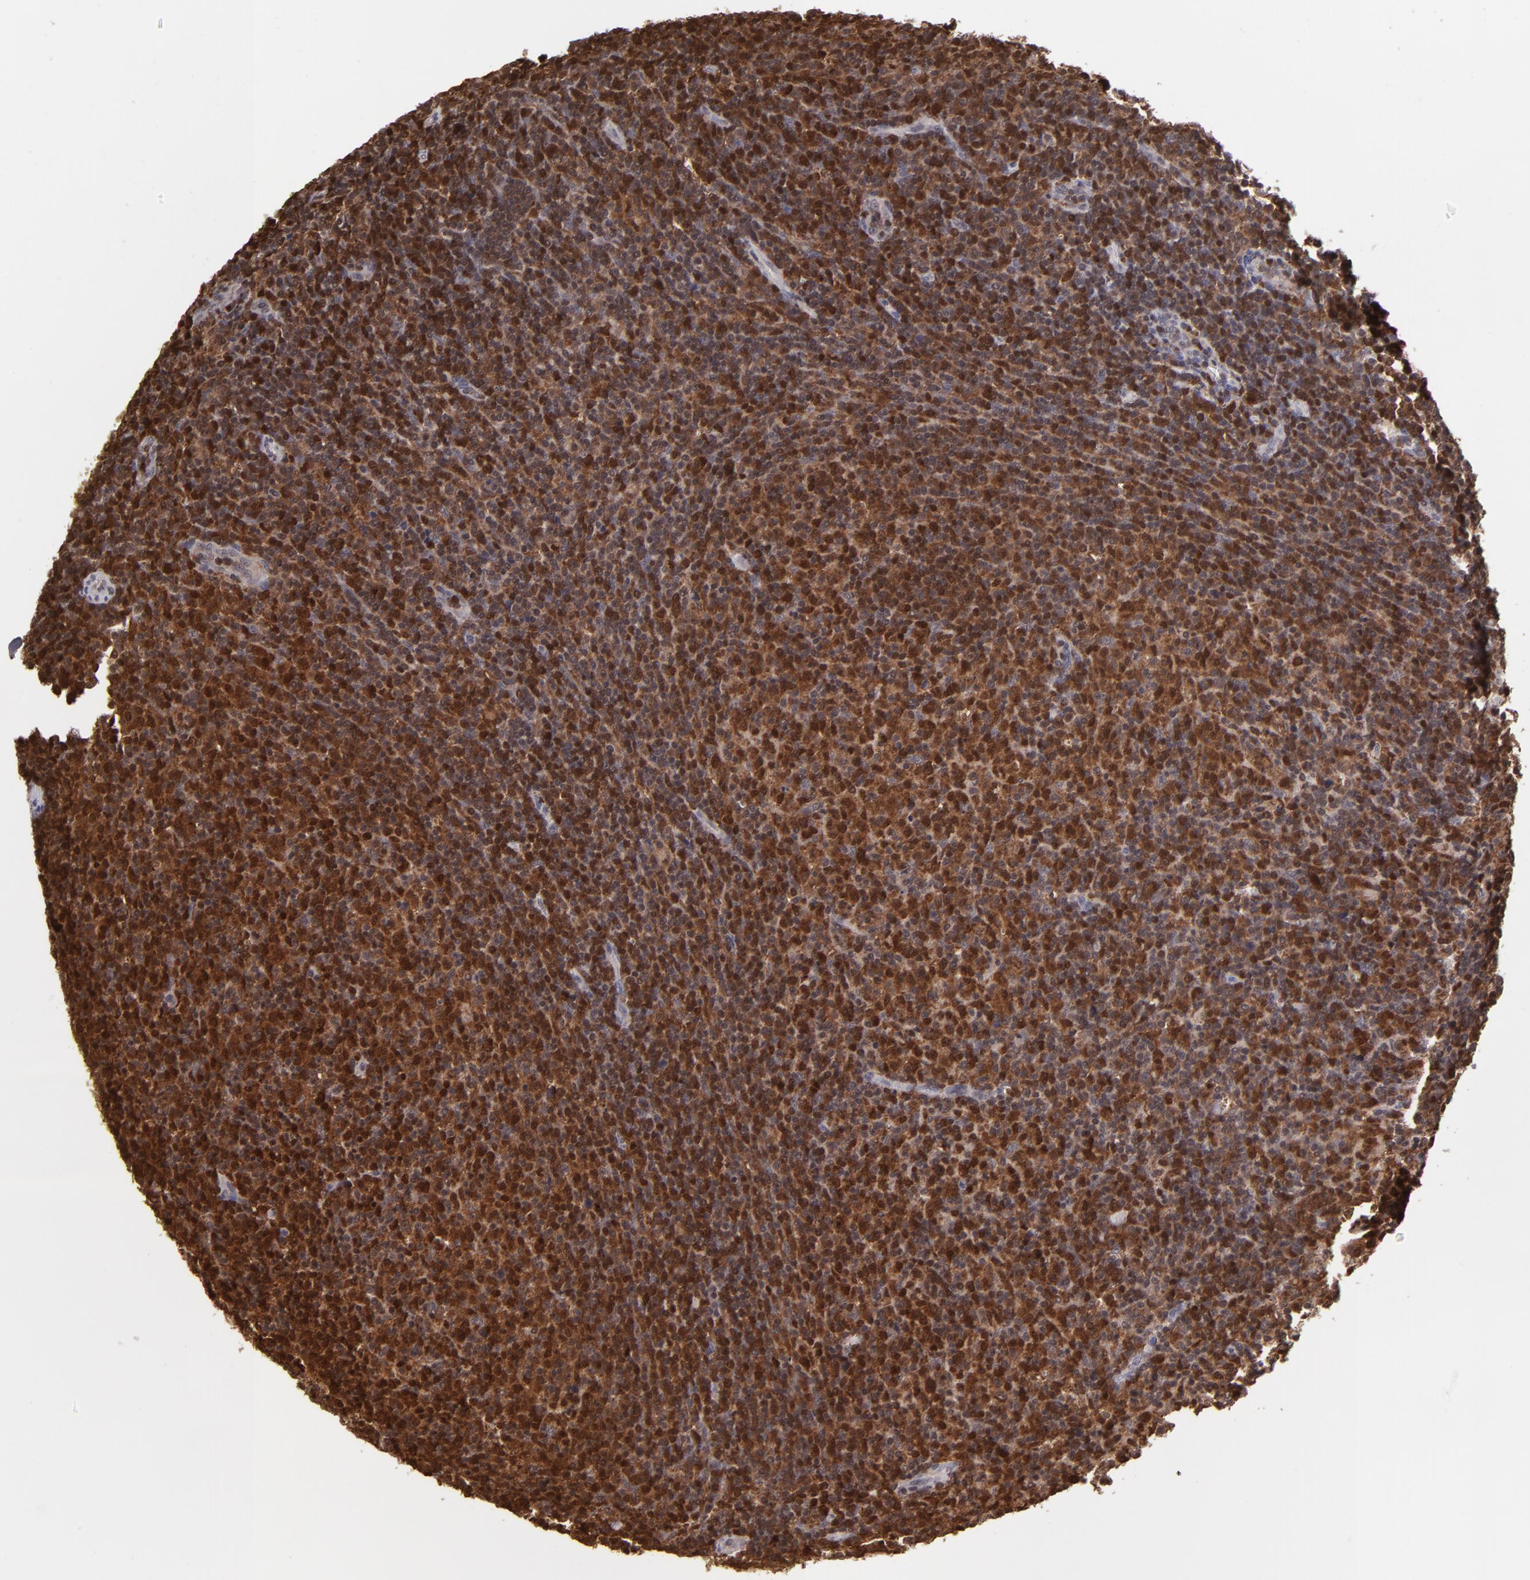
{"staining": {"intensity": "strong", "quantity": ">75%", "location": "cytoplasmic/membranous,nuclear"}, "tissue": "lymphoma", "cell_type": "Tumor cells", "image_type": "cancer", "snomed": [{"axis": "morphology", "description": "Malignant lymphoma, non-Hodgkin's type, Low grade"}, {"axis": "topography", "description": "Lymph node"}], "caption": "Immunohistochemical staining of lymphoma shows high levels of strong cytoplasmic/membranous and nuclear protein expression in approximately >75% of tumor cells.", "gene": "GRB2", "patient": {"sex": "male", "age": 70}}